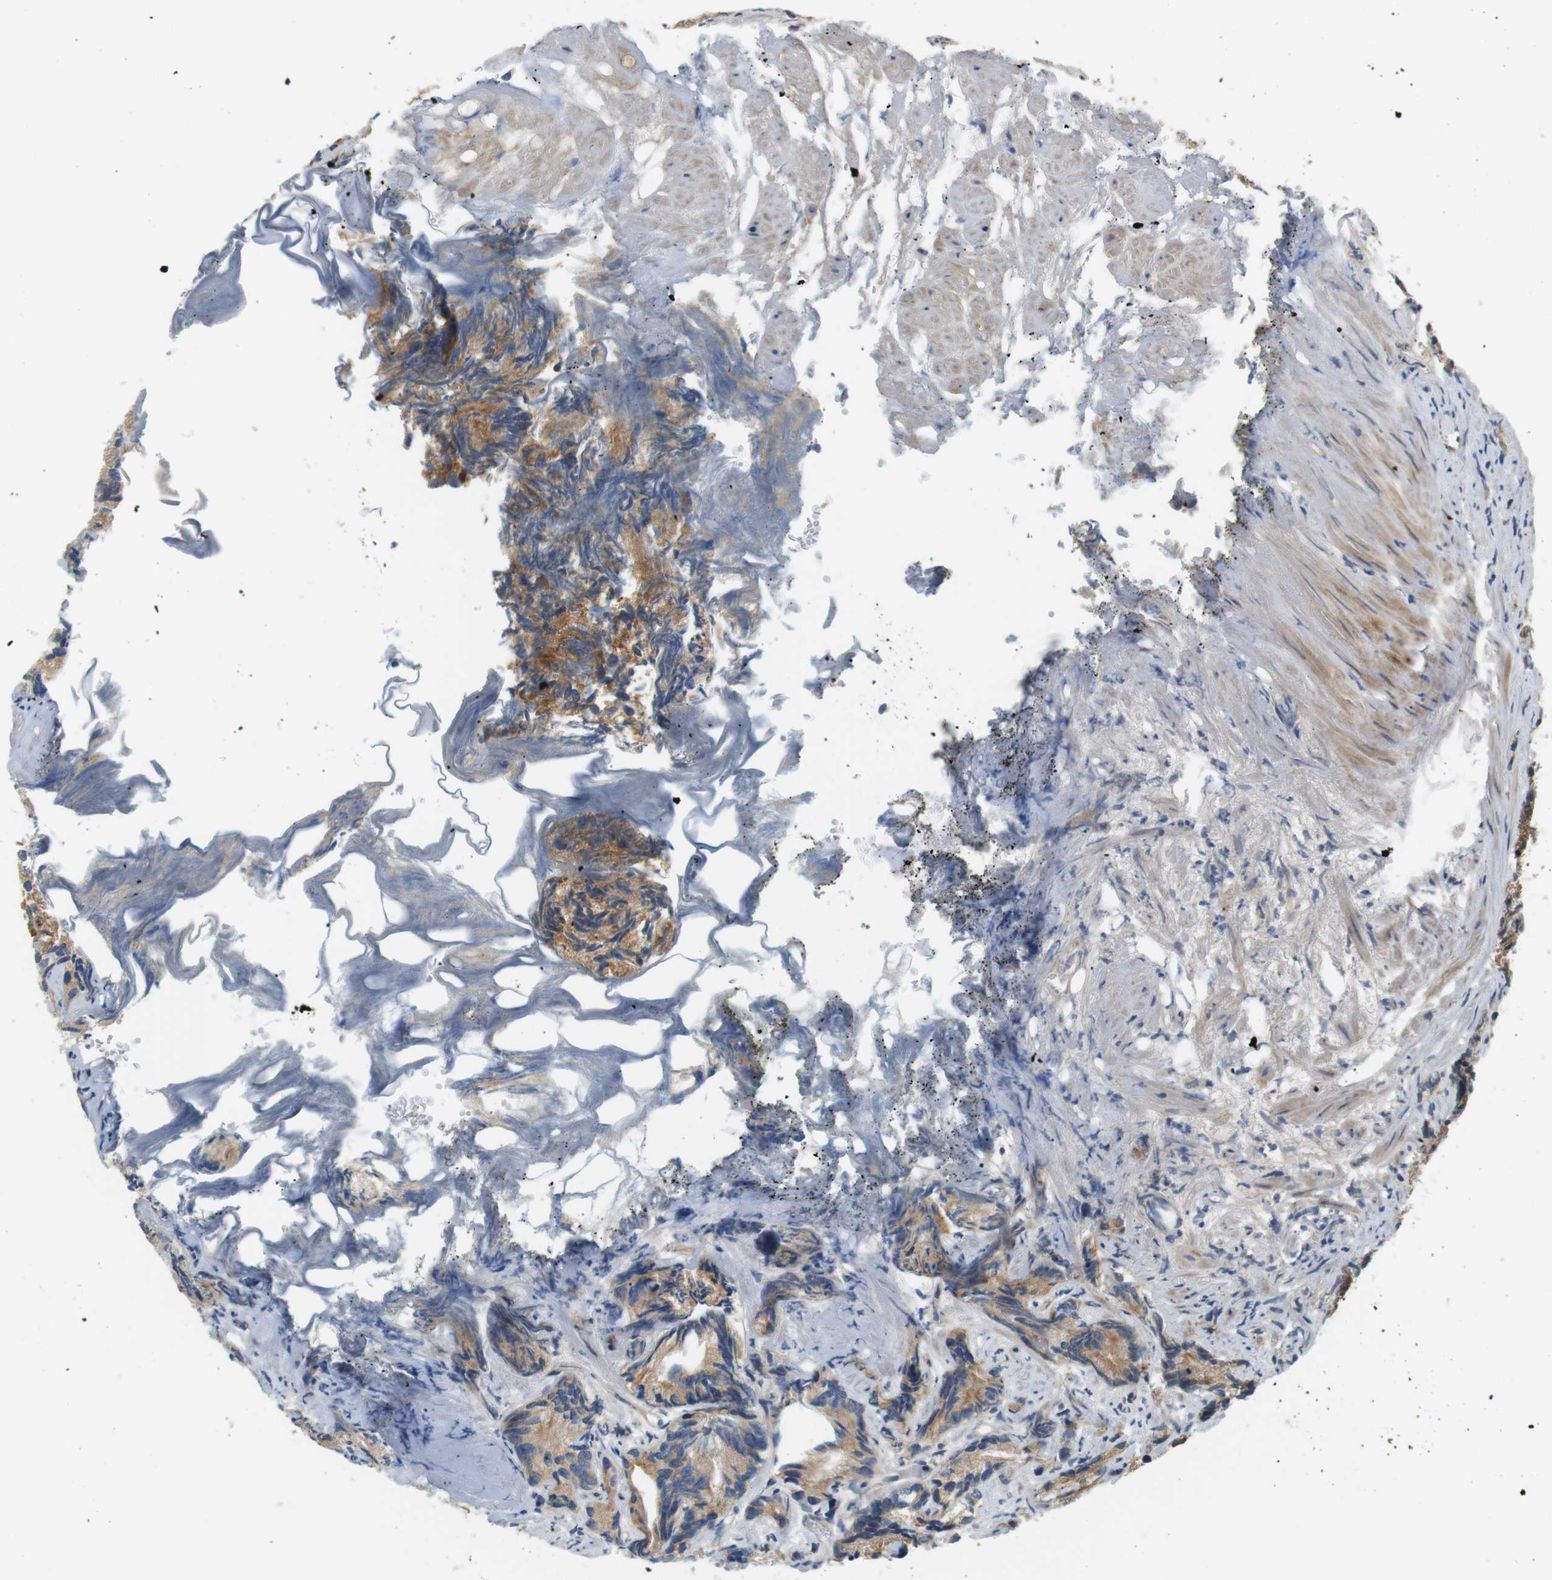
{"staining": {"intensity": "moderate", "quantity": ">75%", "location": "cytoplasmic/membranous"}, "tissue": "prostate cancer", "cell_type": "Tumor cells", "image_type": "cancer", "snomed": [{"axis": "morphology", "description": "Adenocarcinoma, Low grade"}, {"axis": "topography", "description": "Prostate"}], "caption": "About >75% of tumor cells in prostate cancer (low-grade adenocarcinoma) demonstrate moderate cytoplasmic/membranous protein expression as visualized by brown immunohistochemical staining.", "gene": "SH3GLB1", "patient": {"sex": "male", "age": 89}}